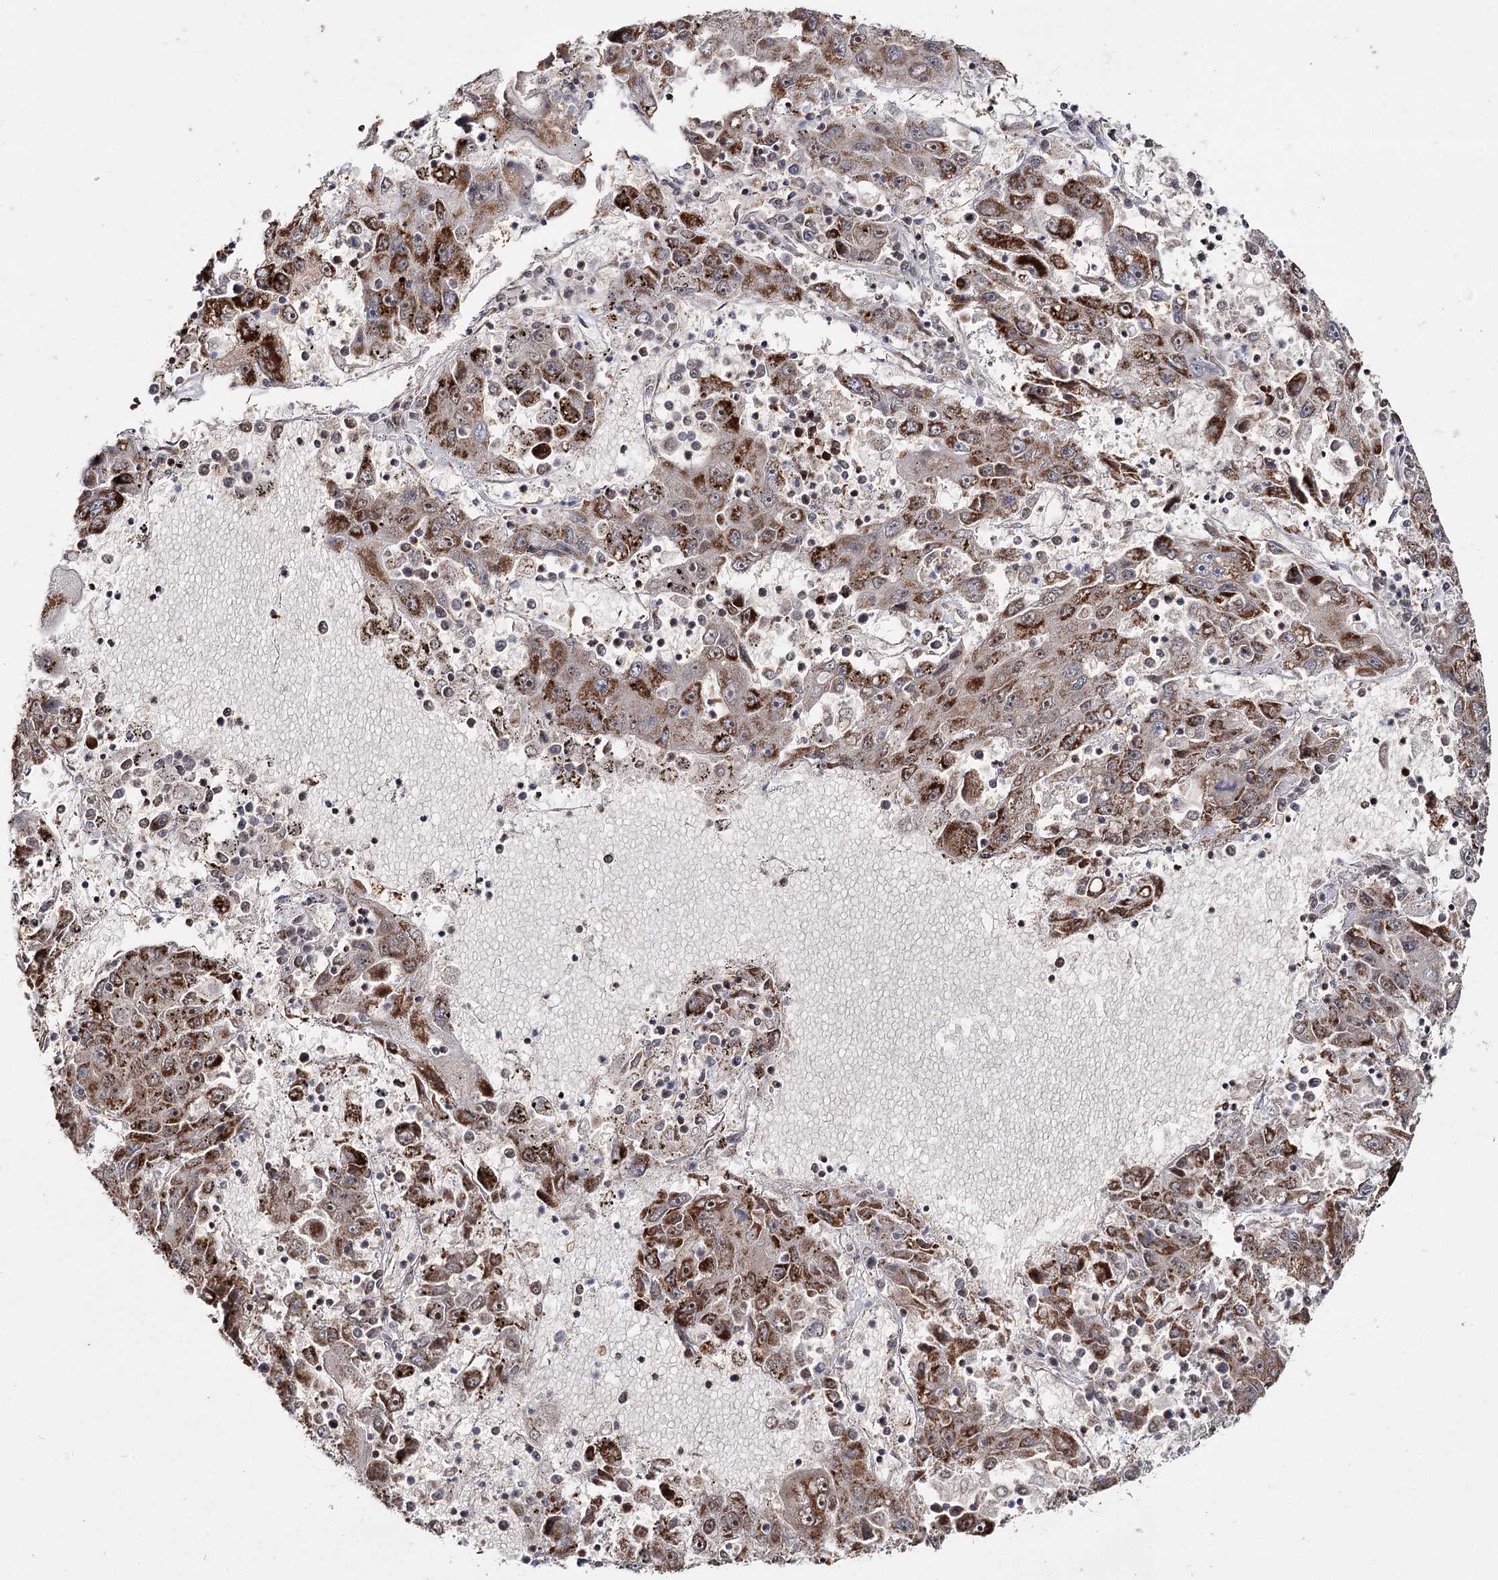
{"staining": {"intensity": "strong", "quantity": ">75%", "location": "cytoplasmic/membranous"}, "tissue": "liver cancer", "cell_type": "Tumor cells", "image_type": "cancer", "snomed": [{"axis": "morphology", "description": "Carcinoma, Hepatocellular, NOS"}, {"axis": "topography", "description": "Liver"}], "caption": "This is a photomicrograph of immunohistochemistry staining of hepatocellular carcinoma (liver), which shows strong expression in the cytoplasmic/membranous of tumor cells.", "gene": "PDHX", "patient": {"sex": "male", "age": 49}}